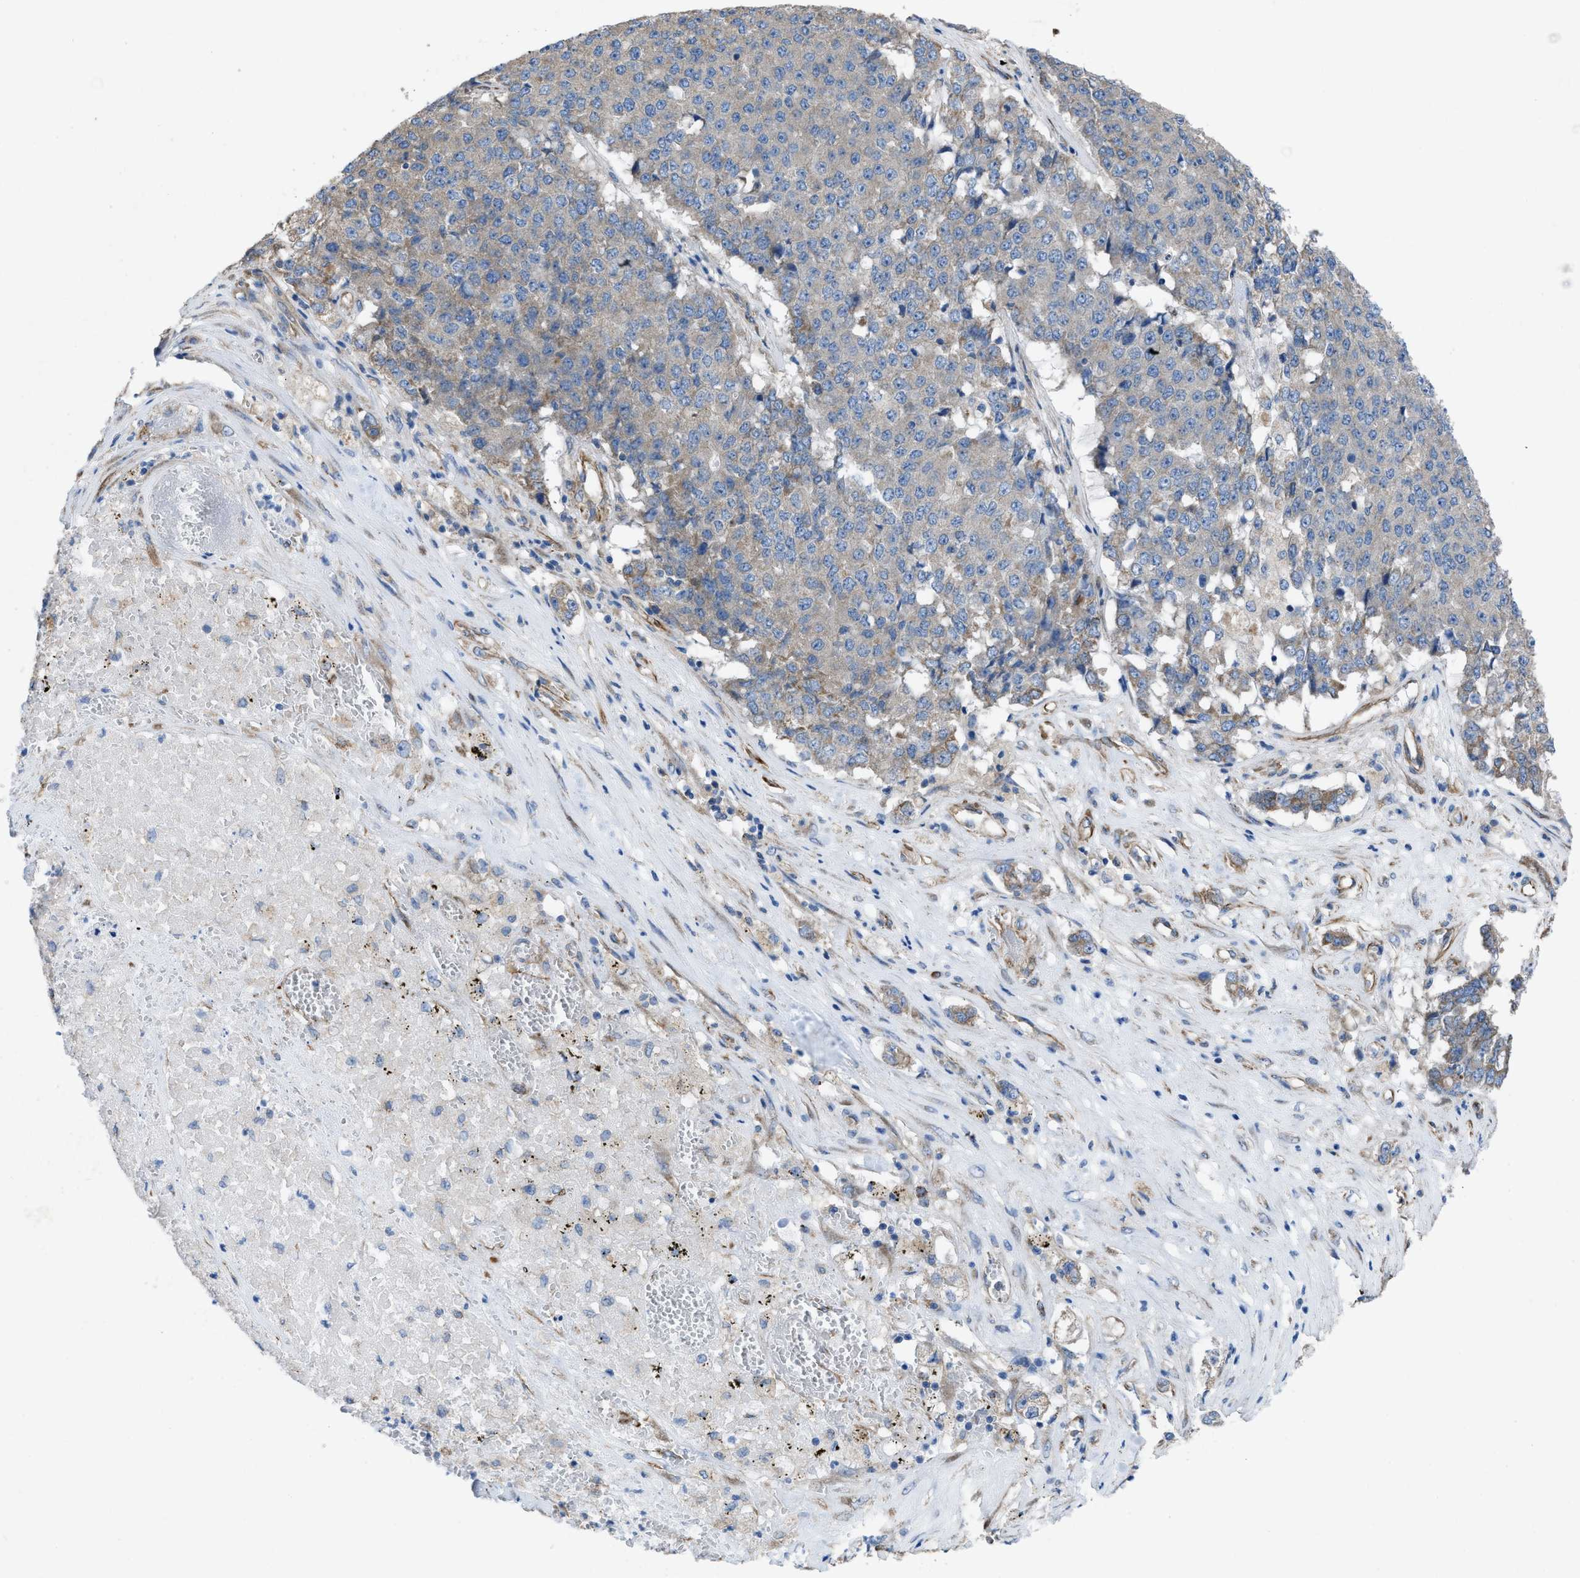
{"staining": {"intensity": "negative", "quantity": "none", "location": "none"}, "tissue": "pancreatic cancer", "cell_type": "Tumor cells", "image_type": "cancer", "snomed": [{"axis": "morphology", "description": "Adenocarcinoma, NOS"}, {"axis": "topography", "description": "Pancreas"}], "caption": "Immunohistochemistry (IHC) of human pancreatic cancer reveals no staining in tumor cells. (Brightfield microscopy of DAB (3,3'-diaminobenzidine) IHC at high magnification).", "gene": "DOLPP1", "patient": {"sex": "male", "age": 50}}